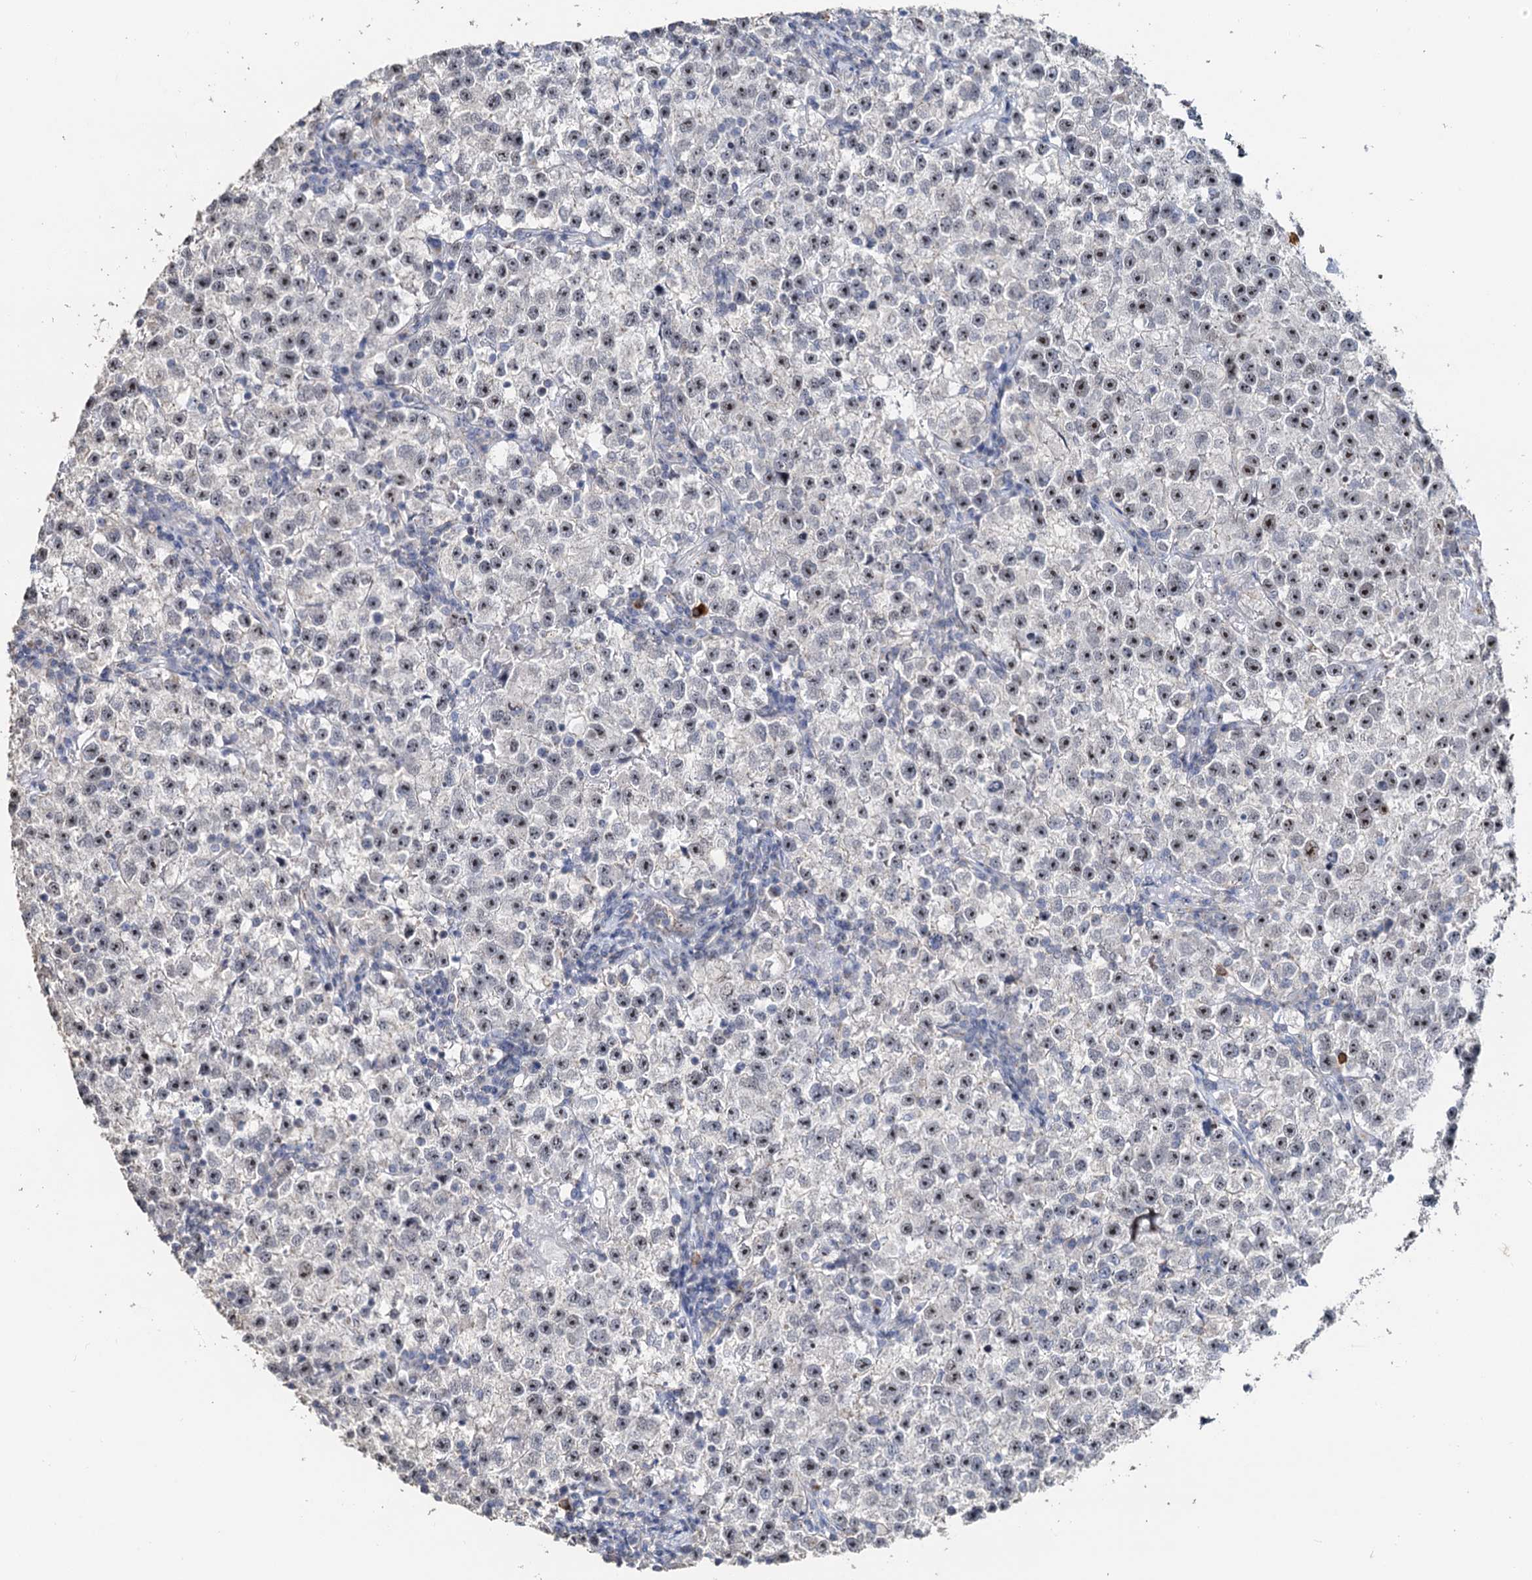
{"staining": {"intensity": "moderate", "quantity": ">75%", "location": "nuclear"}, "tissue": "testis cancer", "cell_type": "Tumor cells", "image_type": "cancer", "snomed": [{"axis": "morphology", "description": "Seminoma, NOS"}, {"axis": "topography", "description": "Testis"}], "caption": "Immunohistochemical staining of human testis cancer reveals moderate nuclear protein positivity in about >75% of tumor cells.", "gene": "C2CD3", "patient": {"sex": "male", "age": 22}}